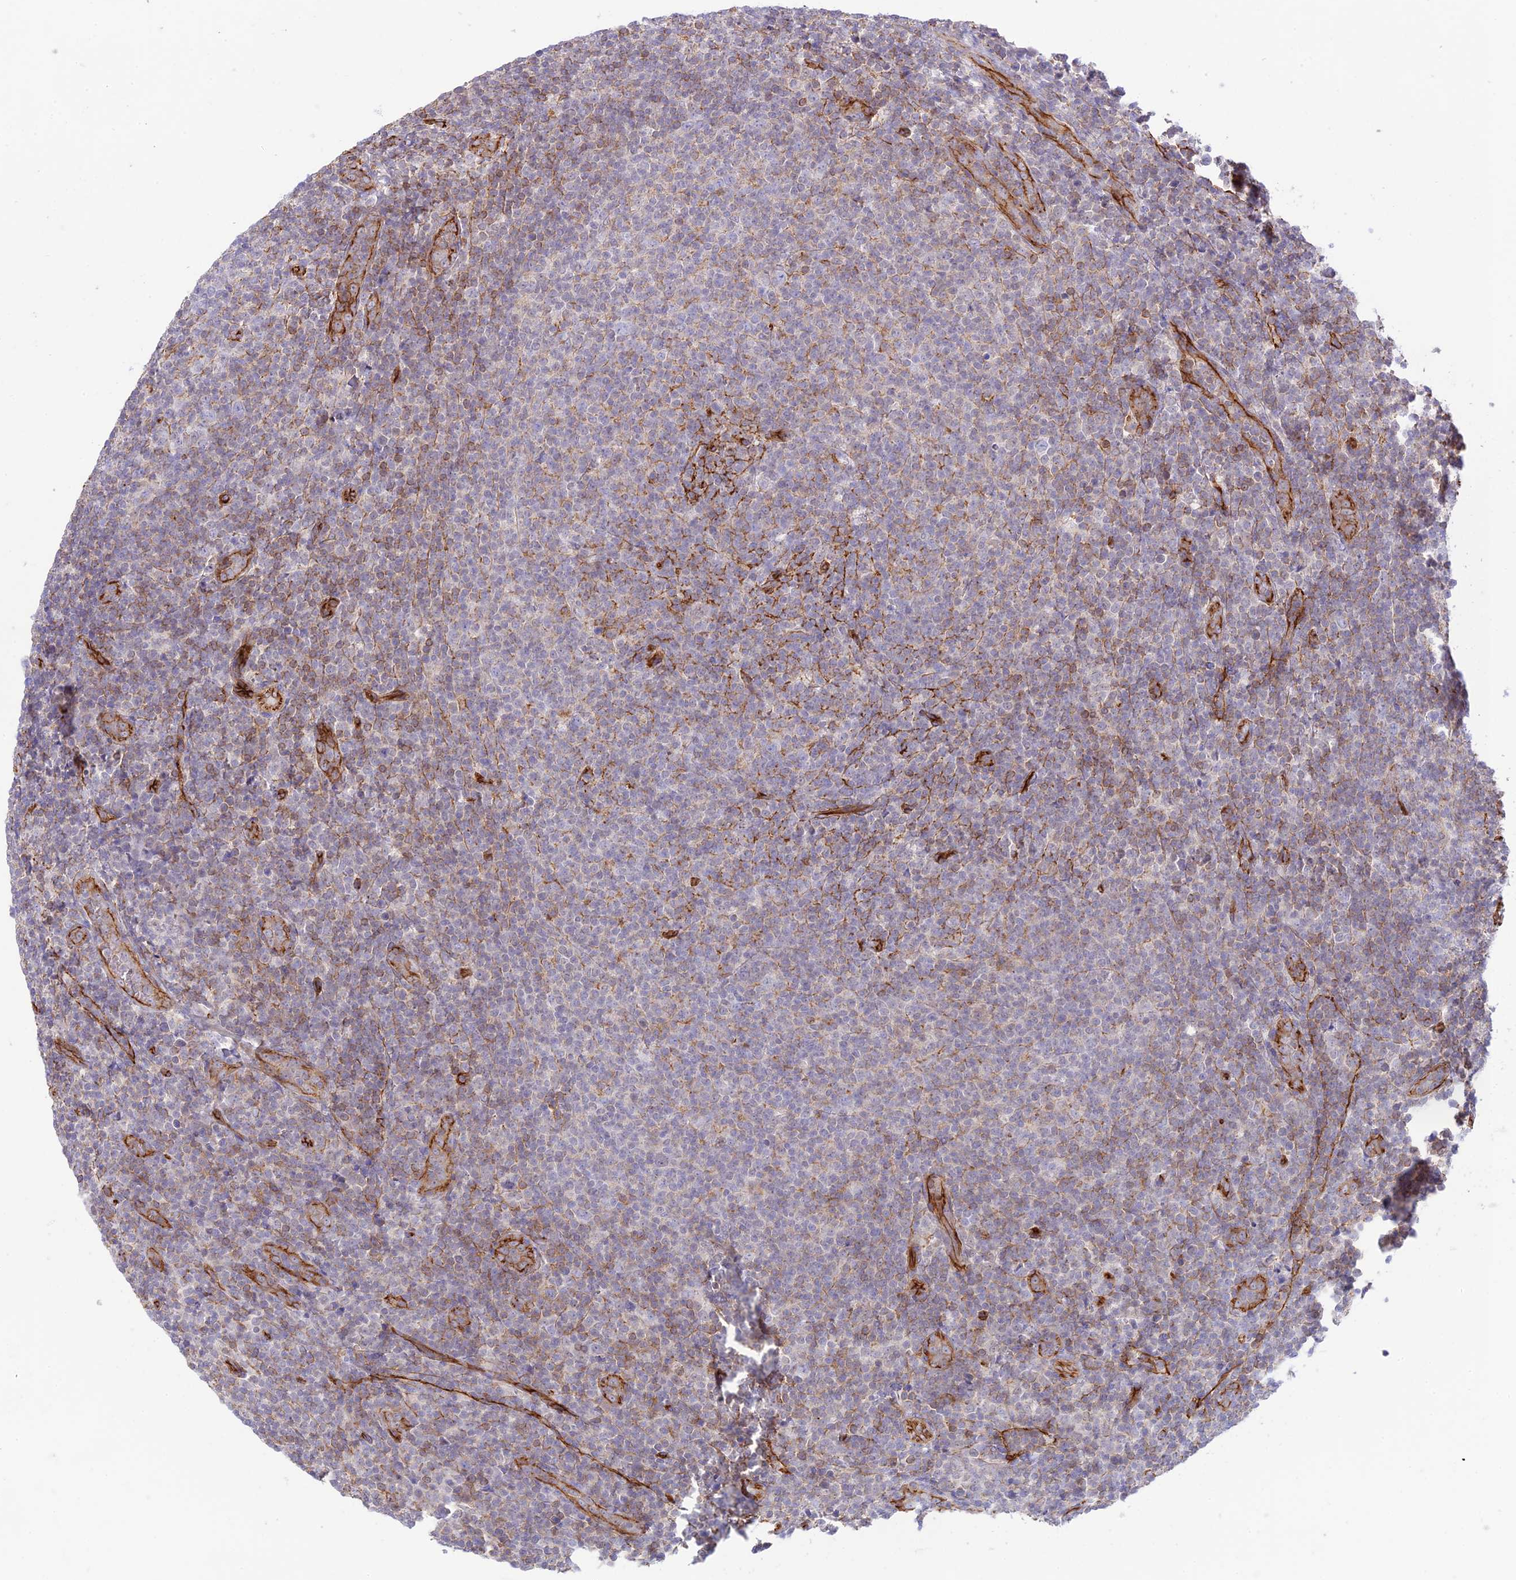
{"staining": {"intensity": "moderate", "quantity": "<25%", "location": "cytoplasmic/membranous"}, "tissue": "lymphoma", "cell_type": "Tumor cells", "image_type": "cancer", "snomed": [{"axis": "morphology", "description": "Malignant lymphoma, non-Hodgkin's type, Low grade"}, {"axis": "topography", "description": "Lymph node"}], "caption": "Immunohistochemical staining of malignant lymphoma, non-Hodgkin's type (low-grade) reveals low levels of moderate cytoplasmic/membranous expression in about <25% of tumor cells.", "gene": "YPEL5", "patient": {"sex": "male", "age": 66}}